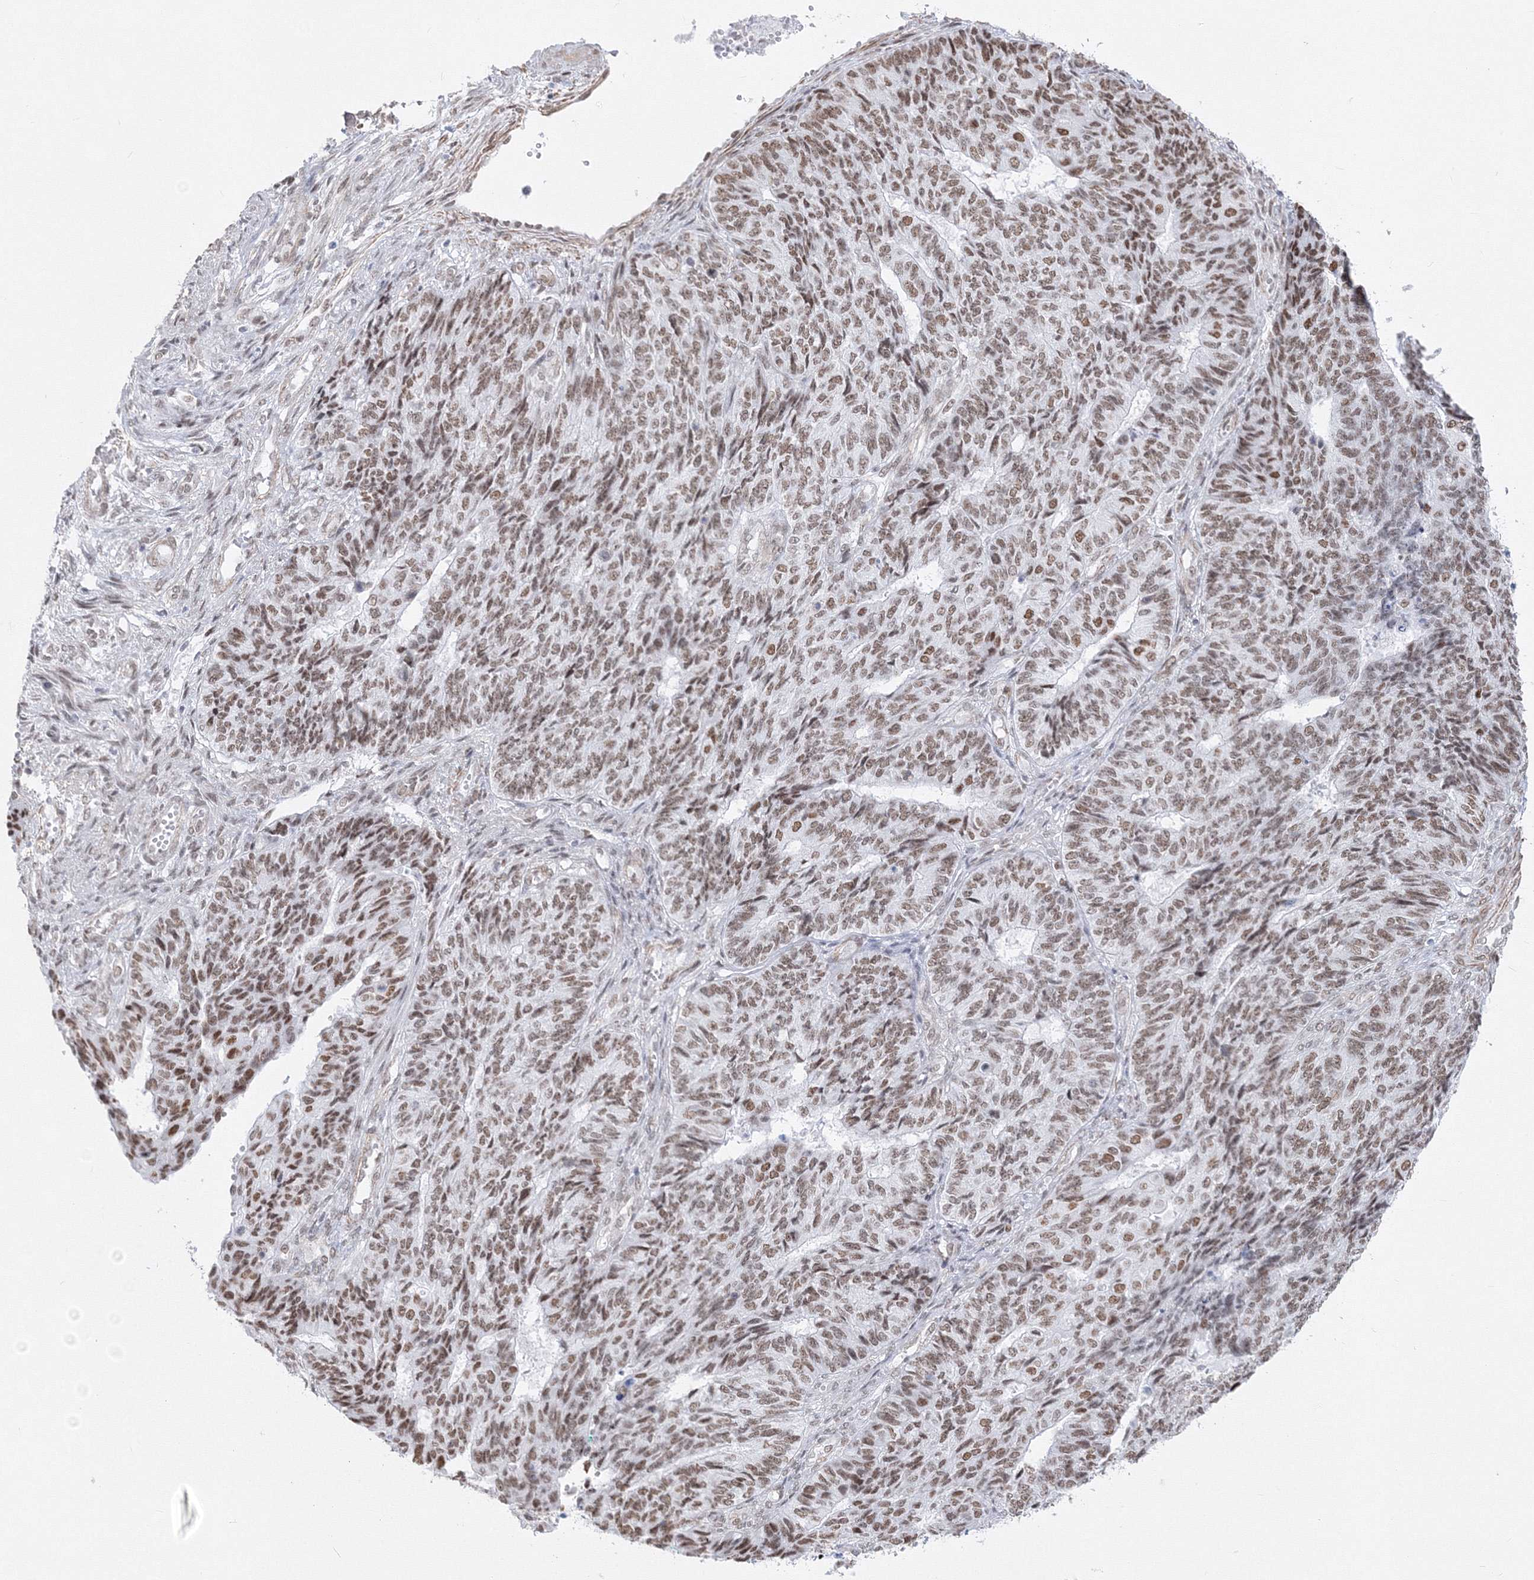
{"staining": {"intensity": "moderate", "quantity": ">75%", "location": "nuclear"}, "tissue": "endometrial cancer", "cell_type": "Tumor cells", "image_type": "cancer", "snomed": [{"axis": "morphology", "description": "Adenocarcinoma, NOS"}, {"axis": "topography", "description": "Endometrium"}], "caption": "Immunohistochemistry (IHC) histopathology image of neoplastic tissue: human endometrial cancer (adenocarcinoma) stained using immunohistochemistry (IHC) reveals medium levels of moderate protein expression localized specifically in the nuclear of tumor cells, appearing as a nuclear brown color.", "gene": "ZNF638", "patient": {"sex": "female", "age": 32}}